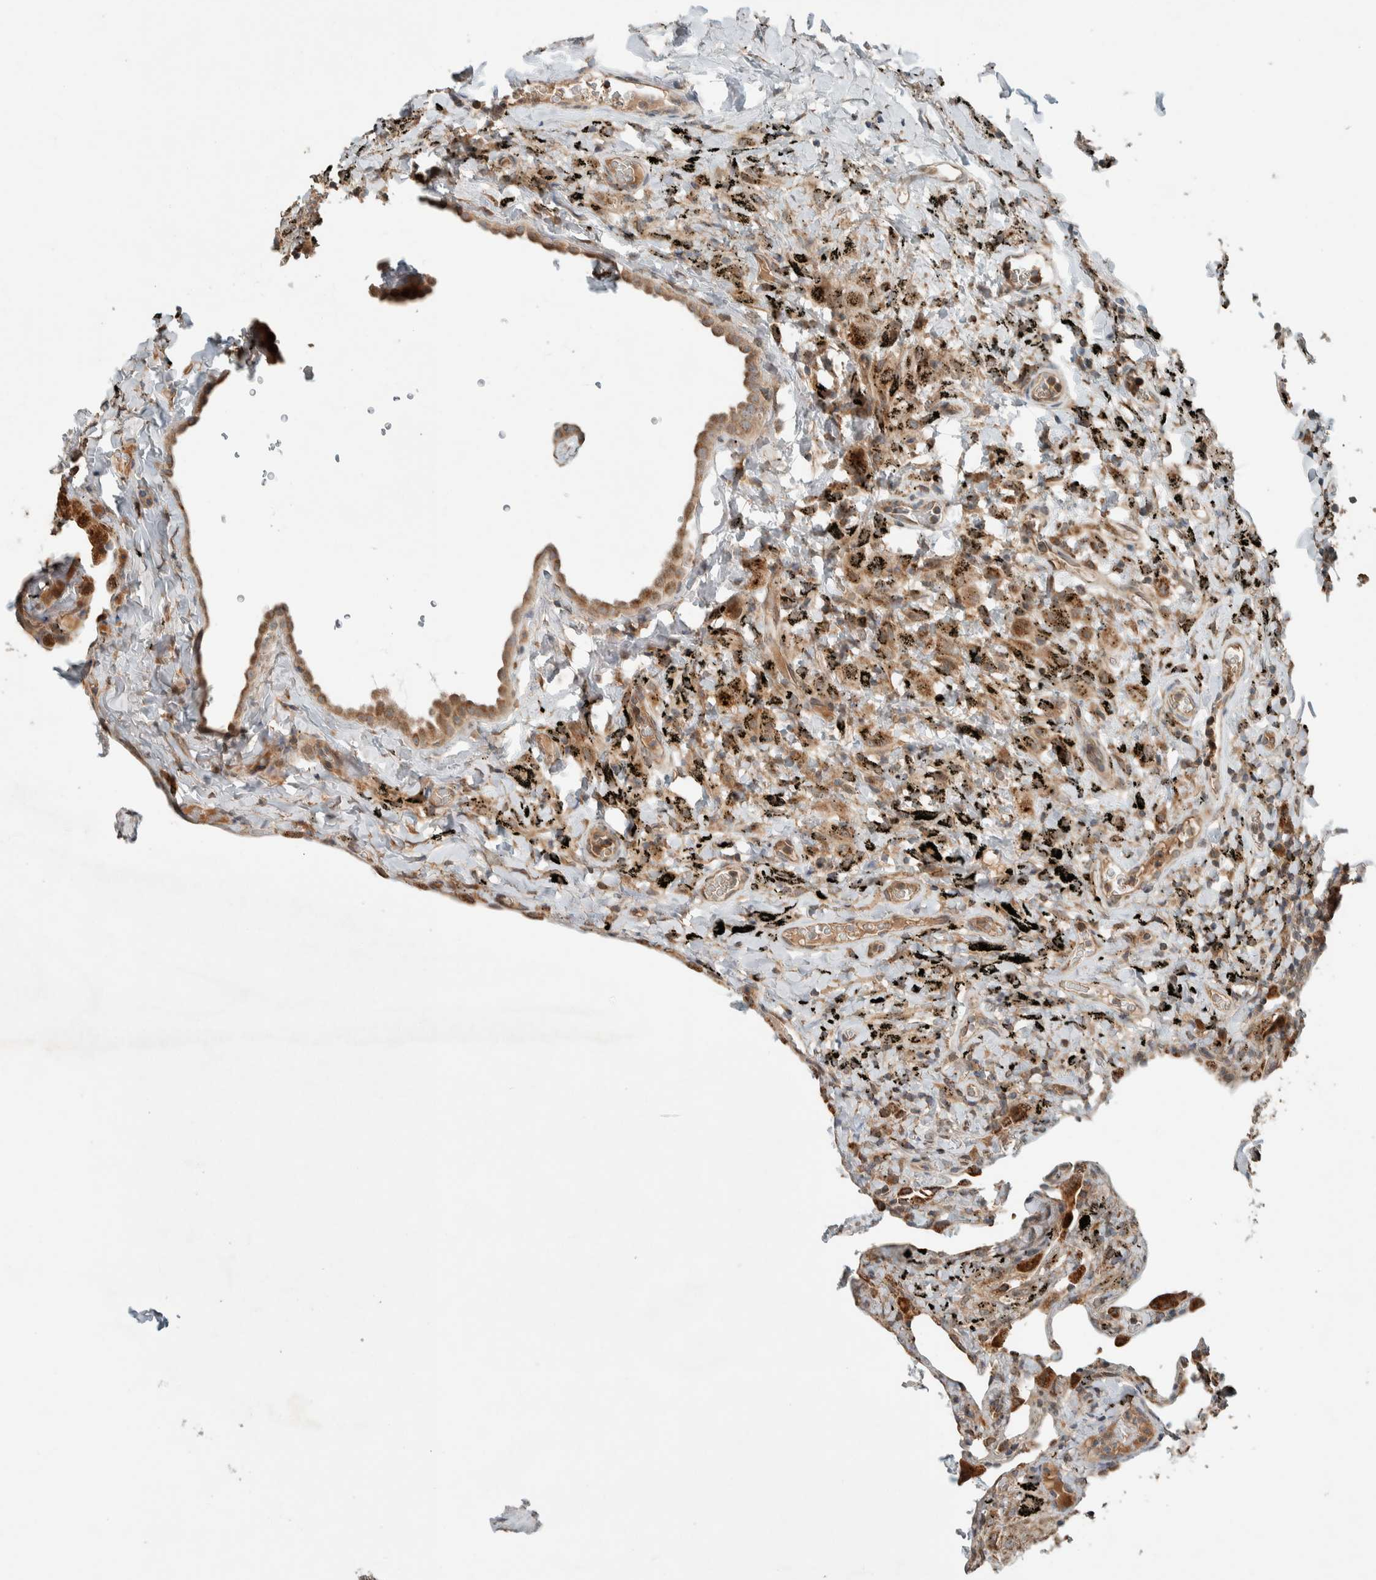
{"staining": {"intensity": "moderate", "quantity": "25%-75%", "location": "cytoplasmic/membranous"}, "tissue": "lung", "cell_type": "Alveolar cells", "image_type": "normal", "snomed": [{"axis": "morphology", "description": "Normal tissue, NOS"}, {"axis": "topography", "description": "Lung"}], "caption": "Lung stained with IHC reveals moderate cytoplasmic/membranous expression in approximately 25%-75% of alveolar cells.", "gene": "NBR1", "patient": {"sex": "male", "age": 59}}